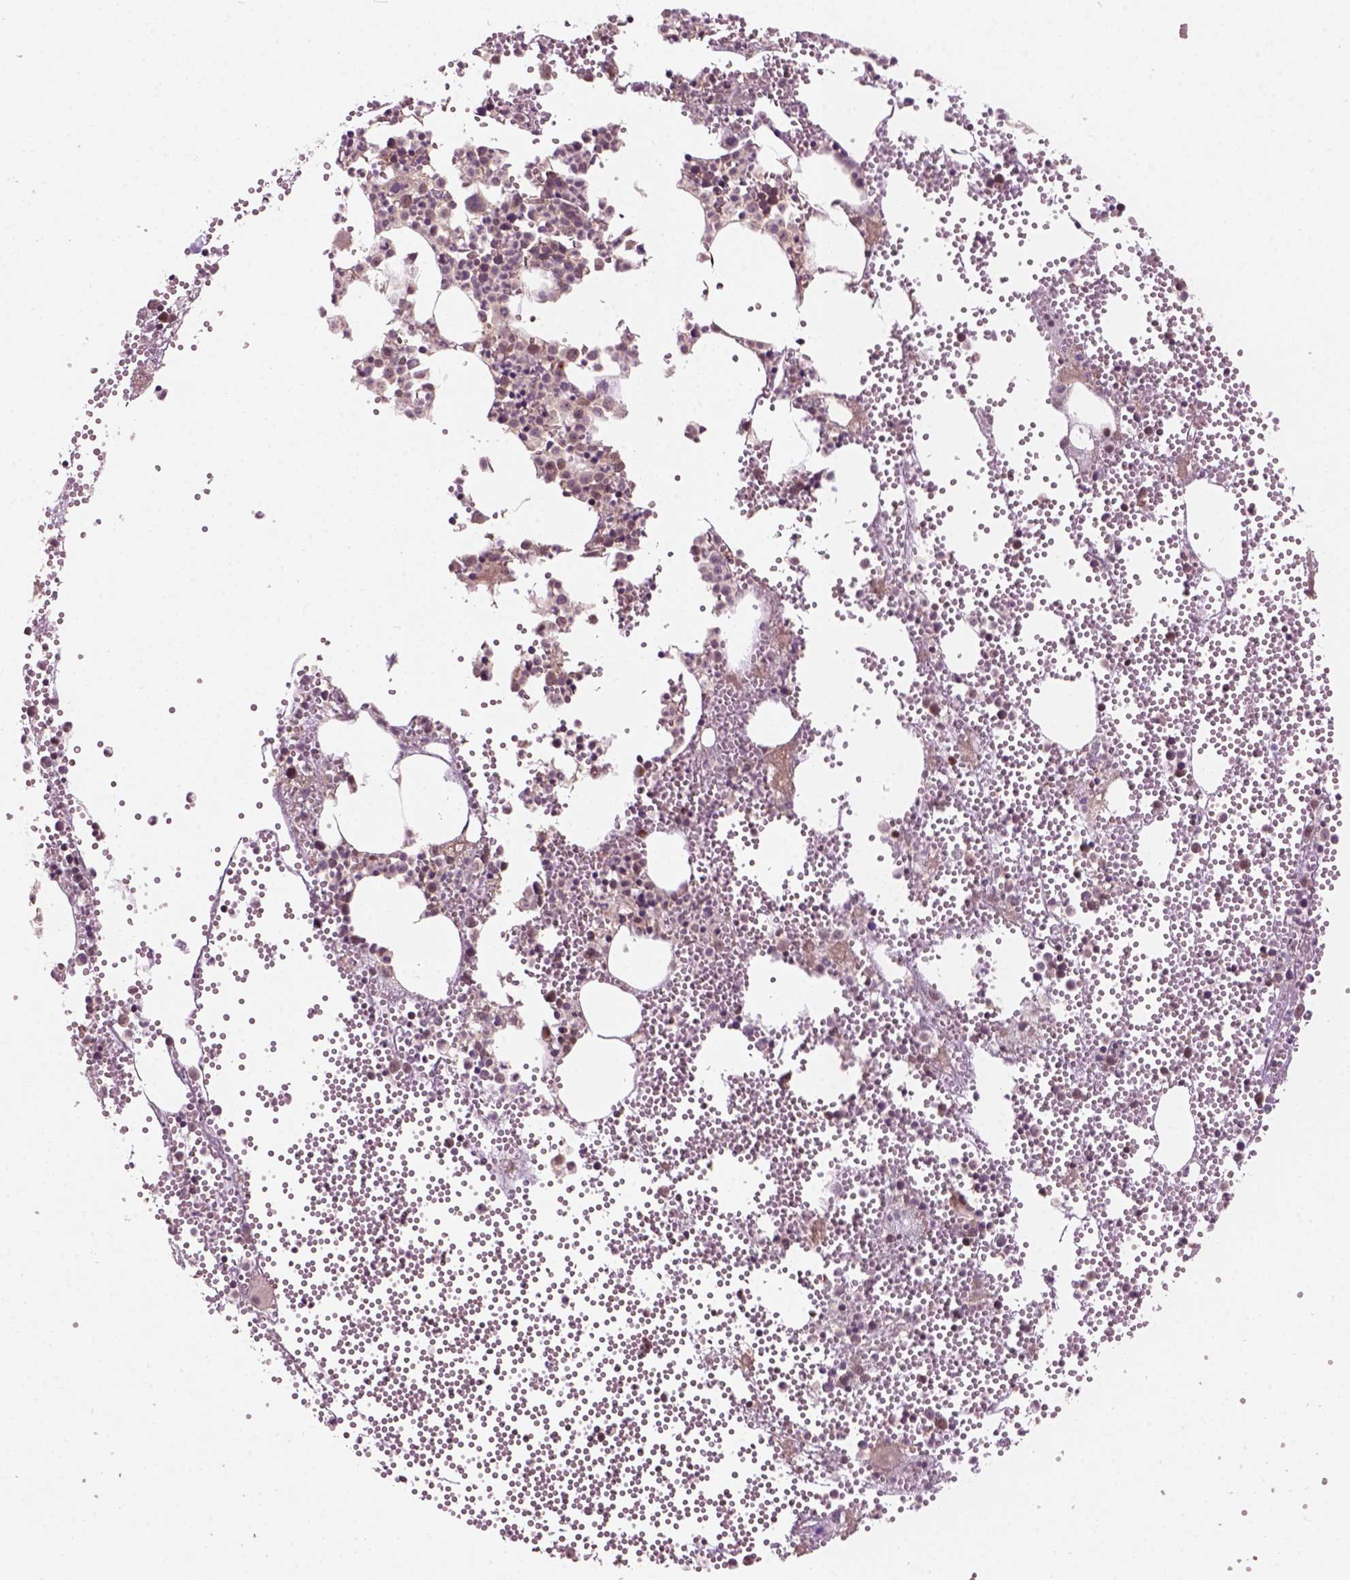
{"staining": {"intensity": "moderate", "quantity": "<25%", "location": "cytoplasmic/membranous,nuclear"}, "tissue": "bone marrow", "cell_type": "Hematopoietic cells", "image_type": "normal", "snomed": [{"axis": "morphology", "description": "Normal tissue, NOS"}, {"axis": "topography", "description": "Bone marrow"}], "caption": "Hematopoietic cells exhibit moderate cytoplasmic/membranous,nuclear positivity in approximately <25% of cells in unremarkable bone marrow. (DAB IHC, brown staining for protein, blue staining for nuclei).", "gene": "PSMD11", "patient": {"sex": "male", "age": 89}}